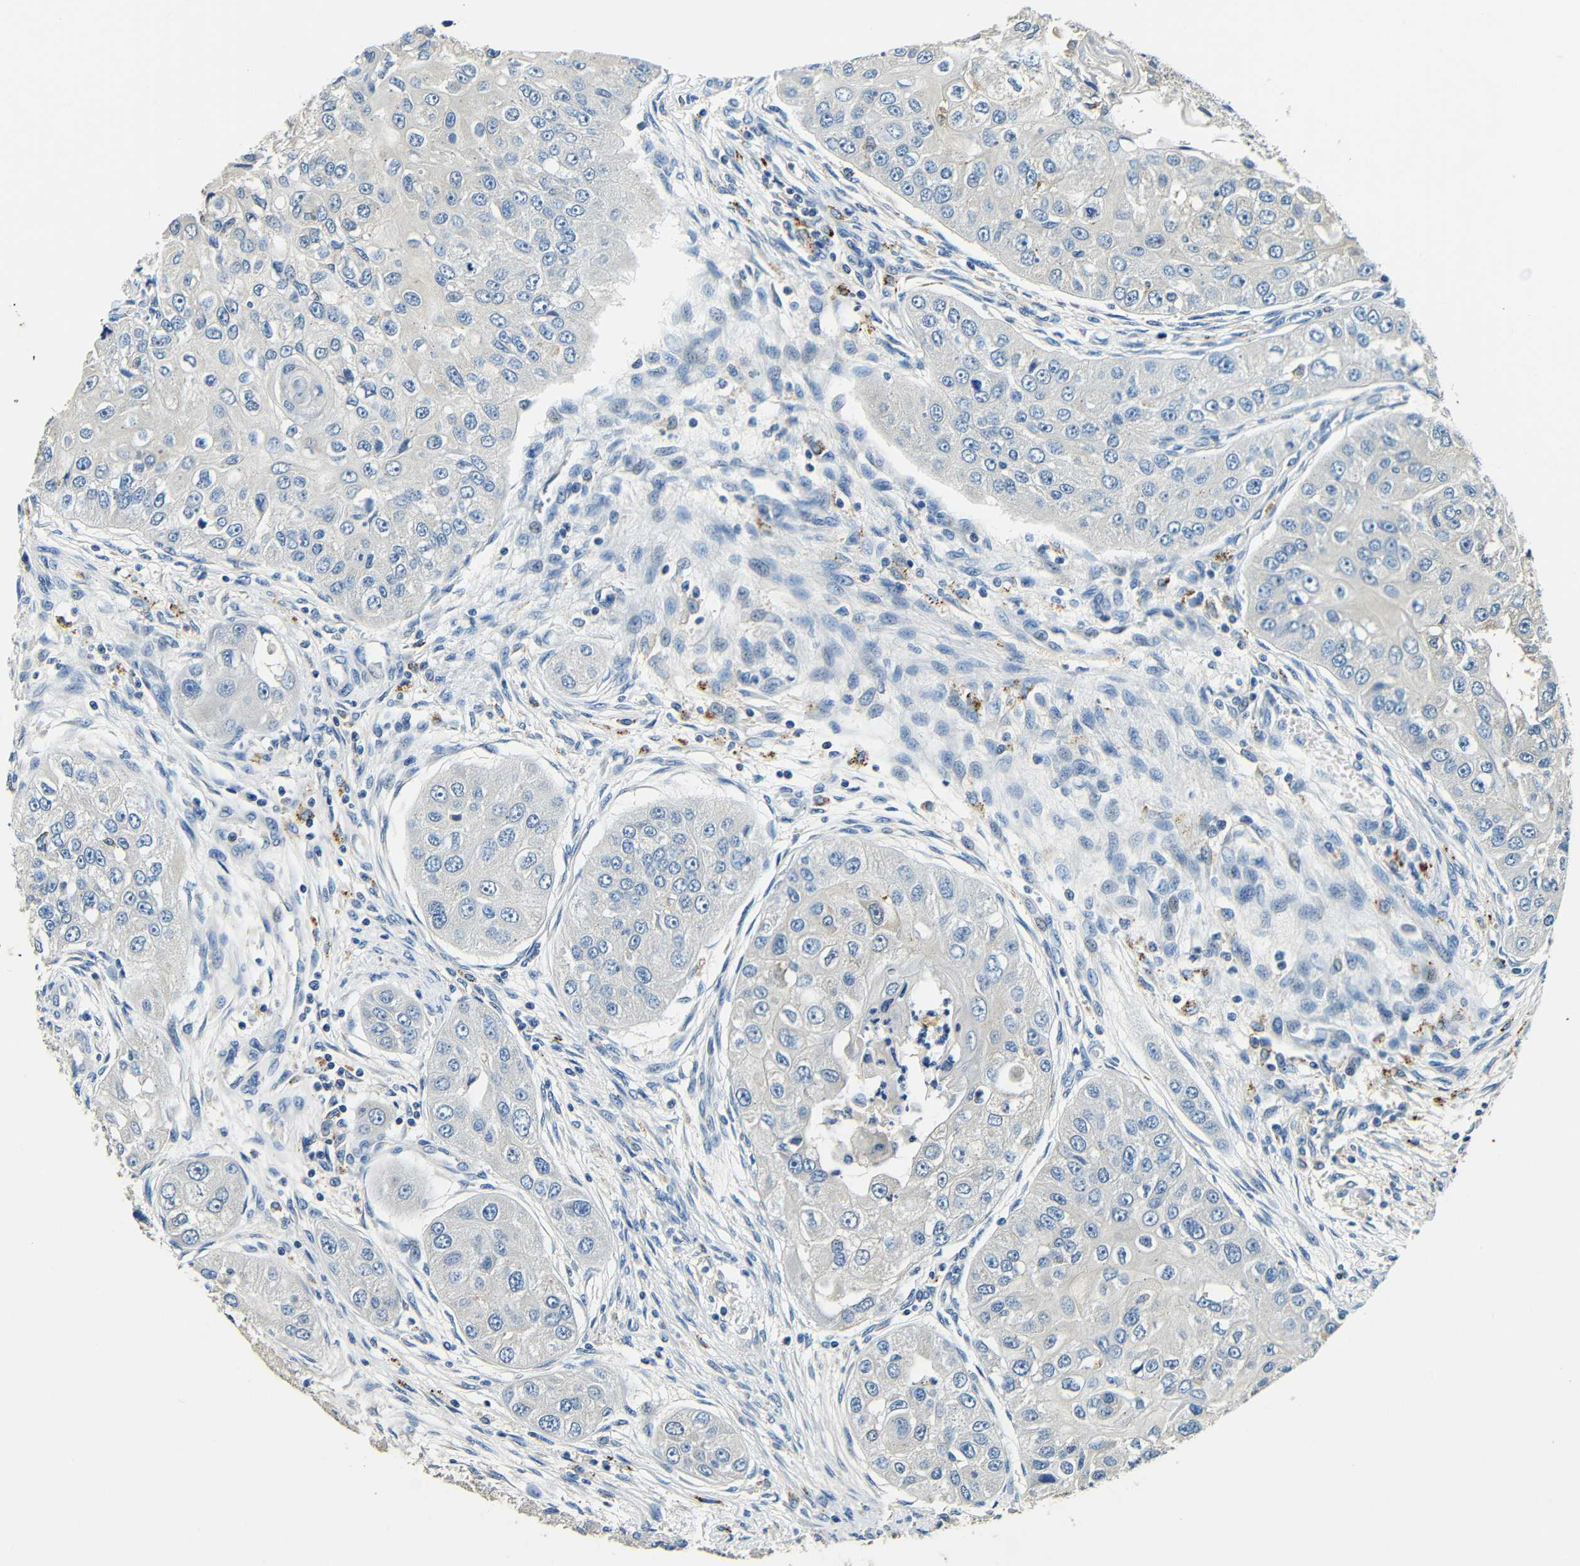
{"staining": {"intensity": "negative", "quantity": "none", "location": "none"}, "tissue": "head and neck cancer", "cell_type": "Tumor cells", "image_type": "cancer", "snomed": [{"axis": "morphology", "description": "Normal tissue, NOS"}, {"axis": "morphology", "description": "Squamous cell carcinoma, NOS"}, {"axis": "topography", "description": "Skeletal muscle"}, {"axis": "topography", "description": "Head-Neck"}], "caption": "Head and neck cancer (squamous cell carcinoma) was stained to show a protein in brown. There is no significant positivity in tumor cells.", "gene": "FMO5", "patient": {"sex": "male", "age": 51}}